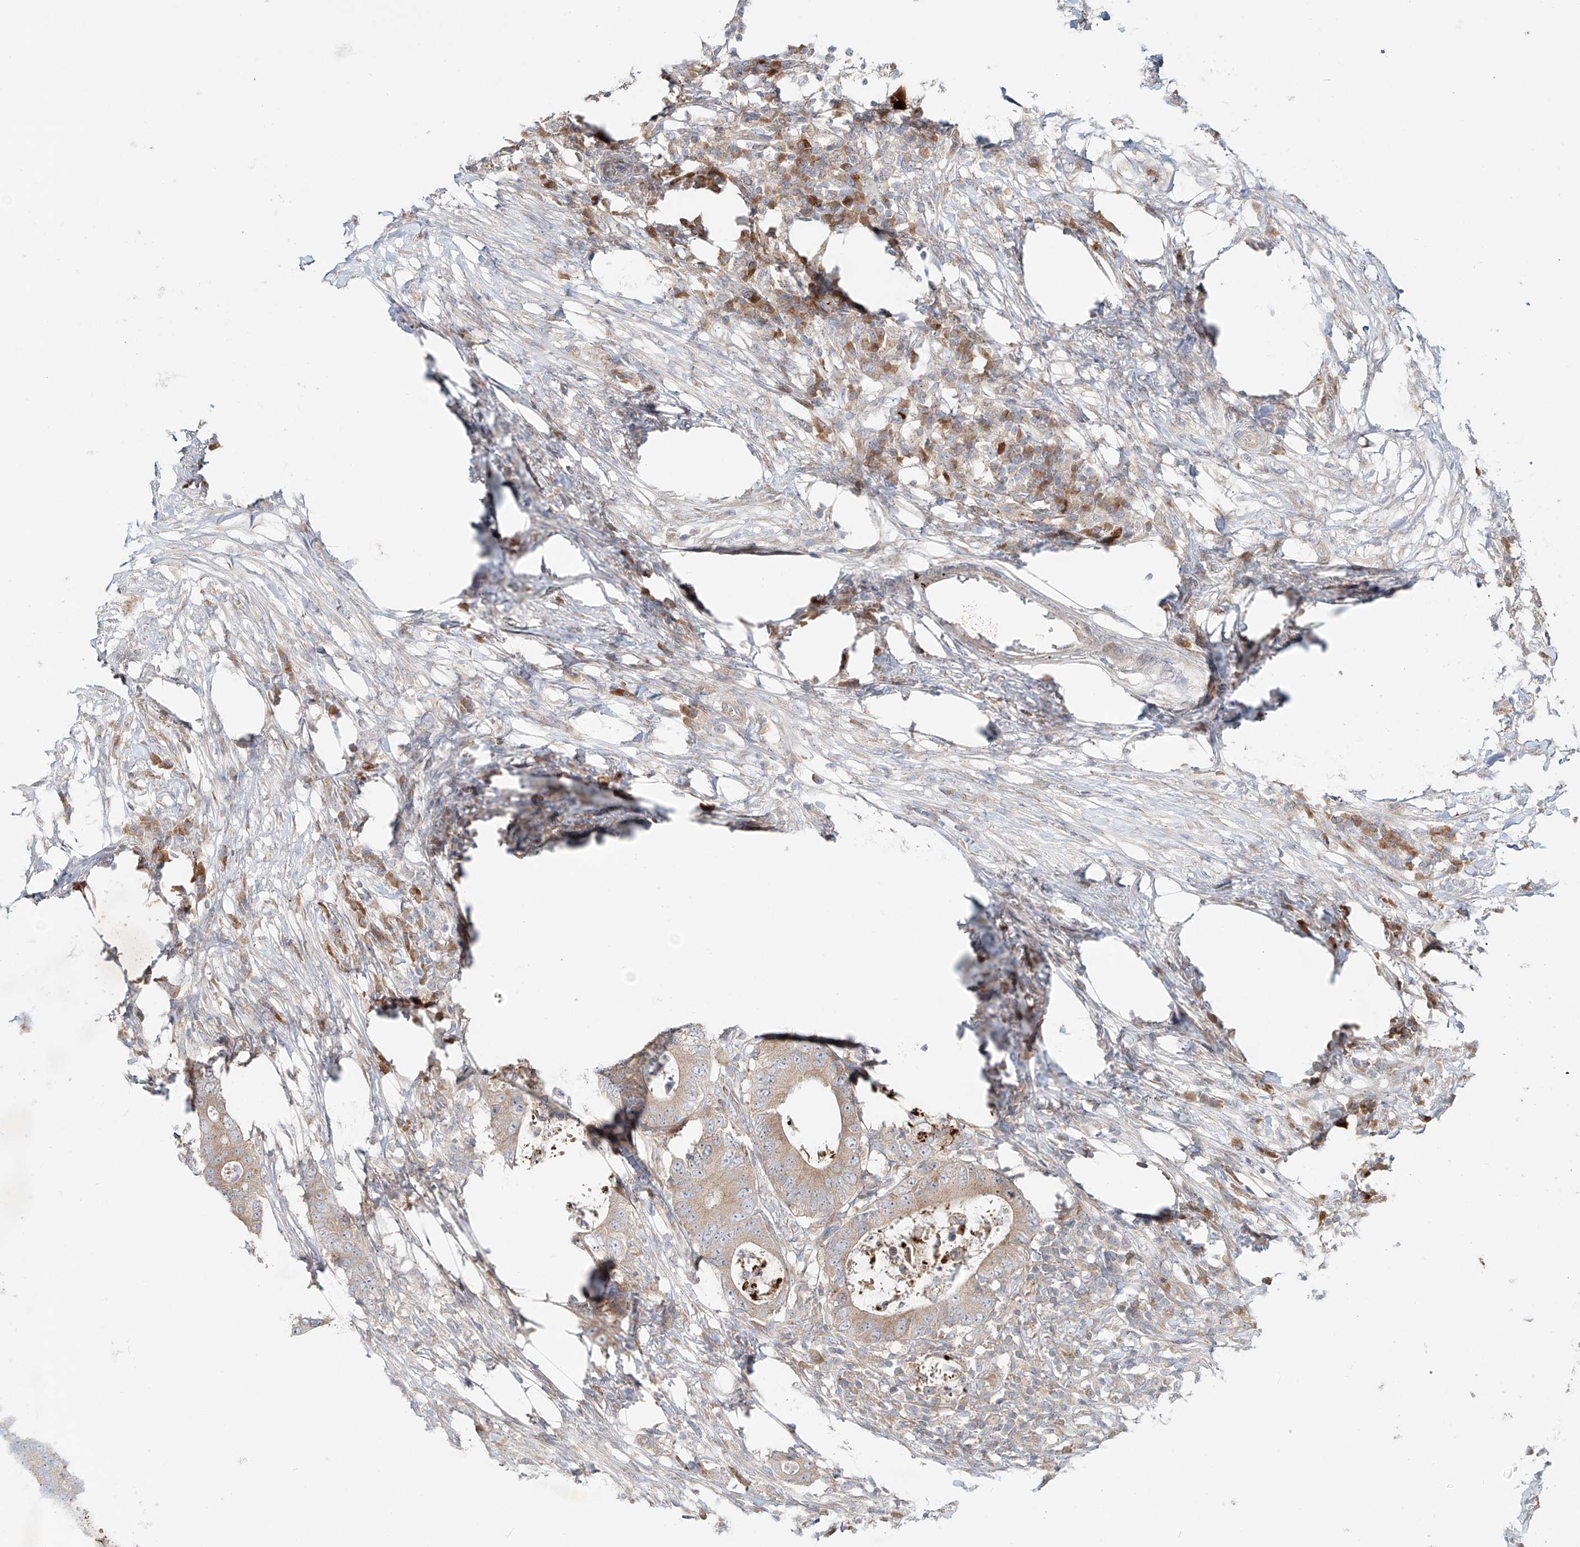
{"staining": {"intensity": "moderate", "quantity": "25%-75%", "location": "cytoplasmic/membranous"}, "tissue": "colorectal cancer", "cell_type": "Tumor cells", "image_type": "cancer", "snomed": [{"axis": "morphology", "description": "Adenocarcinoma, NOS"}, {"axis": "topography", "description": "Colon"}], "caption": "Immunohistochemistry (IHC) photomicrograph of human colorectal adenocarcinoma stained for a protein (brown), which exhibits medium levels of moderate cytoplasmic/membranous positivity in about 25%-75% of tumor cells.", "gene": "TJAP1", "patient": {"sex": "male", "age": 83}}